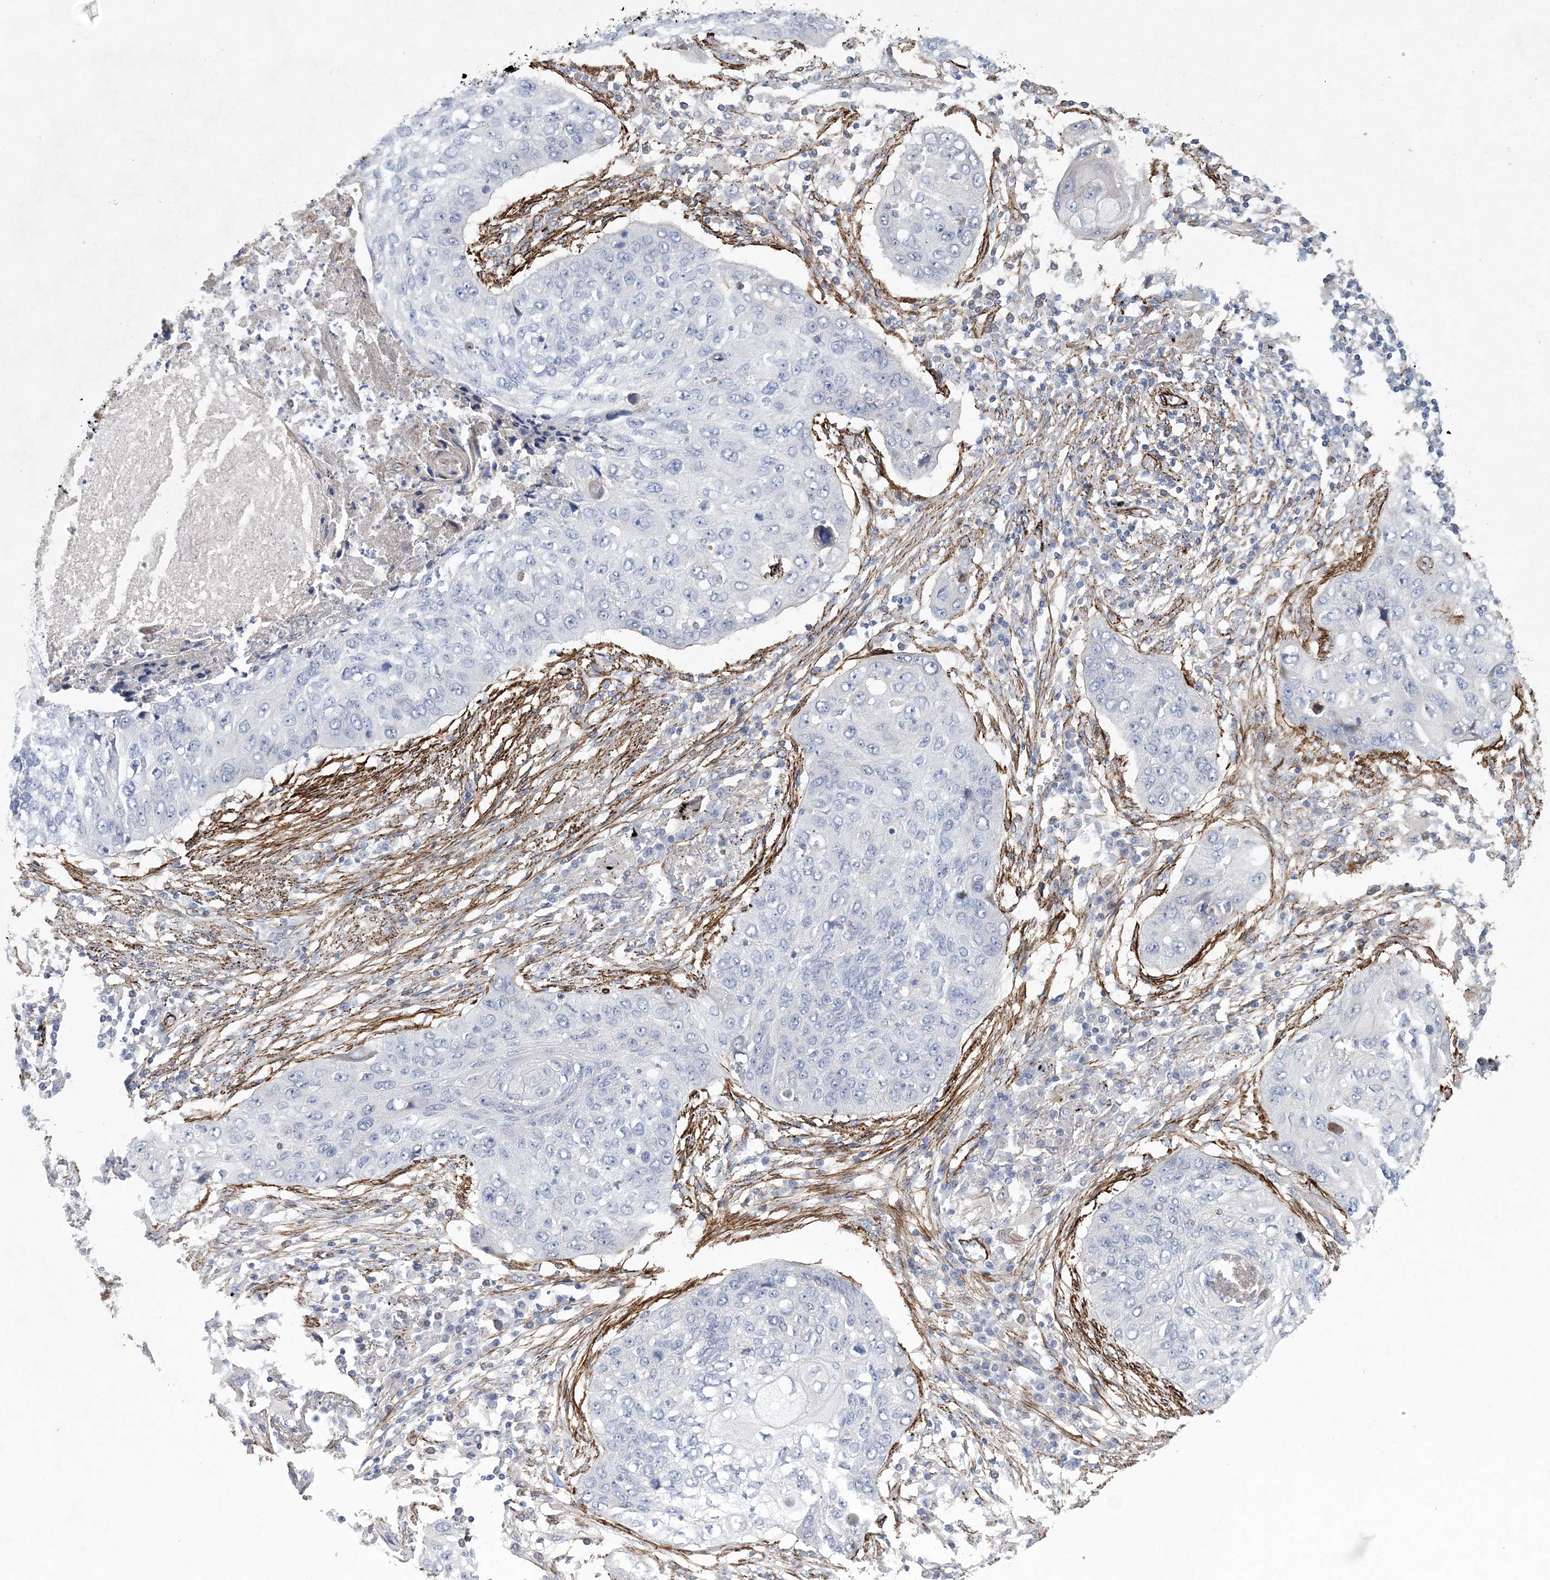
{"staining": {"intensity": "negative", "quantity": "none", "location": "none"}, "tissue": "lung cancer", "cell_type": "Tumor cells", "image_type": "cancer", "snomed": [{"axis": "morphology", "description": "Squamous cell carcinoma, NOS"}, {"axis": "topography", "description": "Lung"}], "caption": "DAB immunohistochemical staining of human squamous cell carcinoma (lung) exhibits no significant staining in tumor cells.", "gene": "ARSJ", "patient": {"sex": "female", "age": 63}}